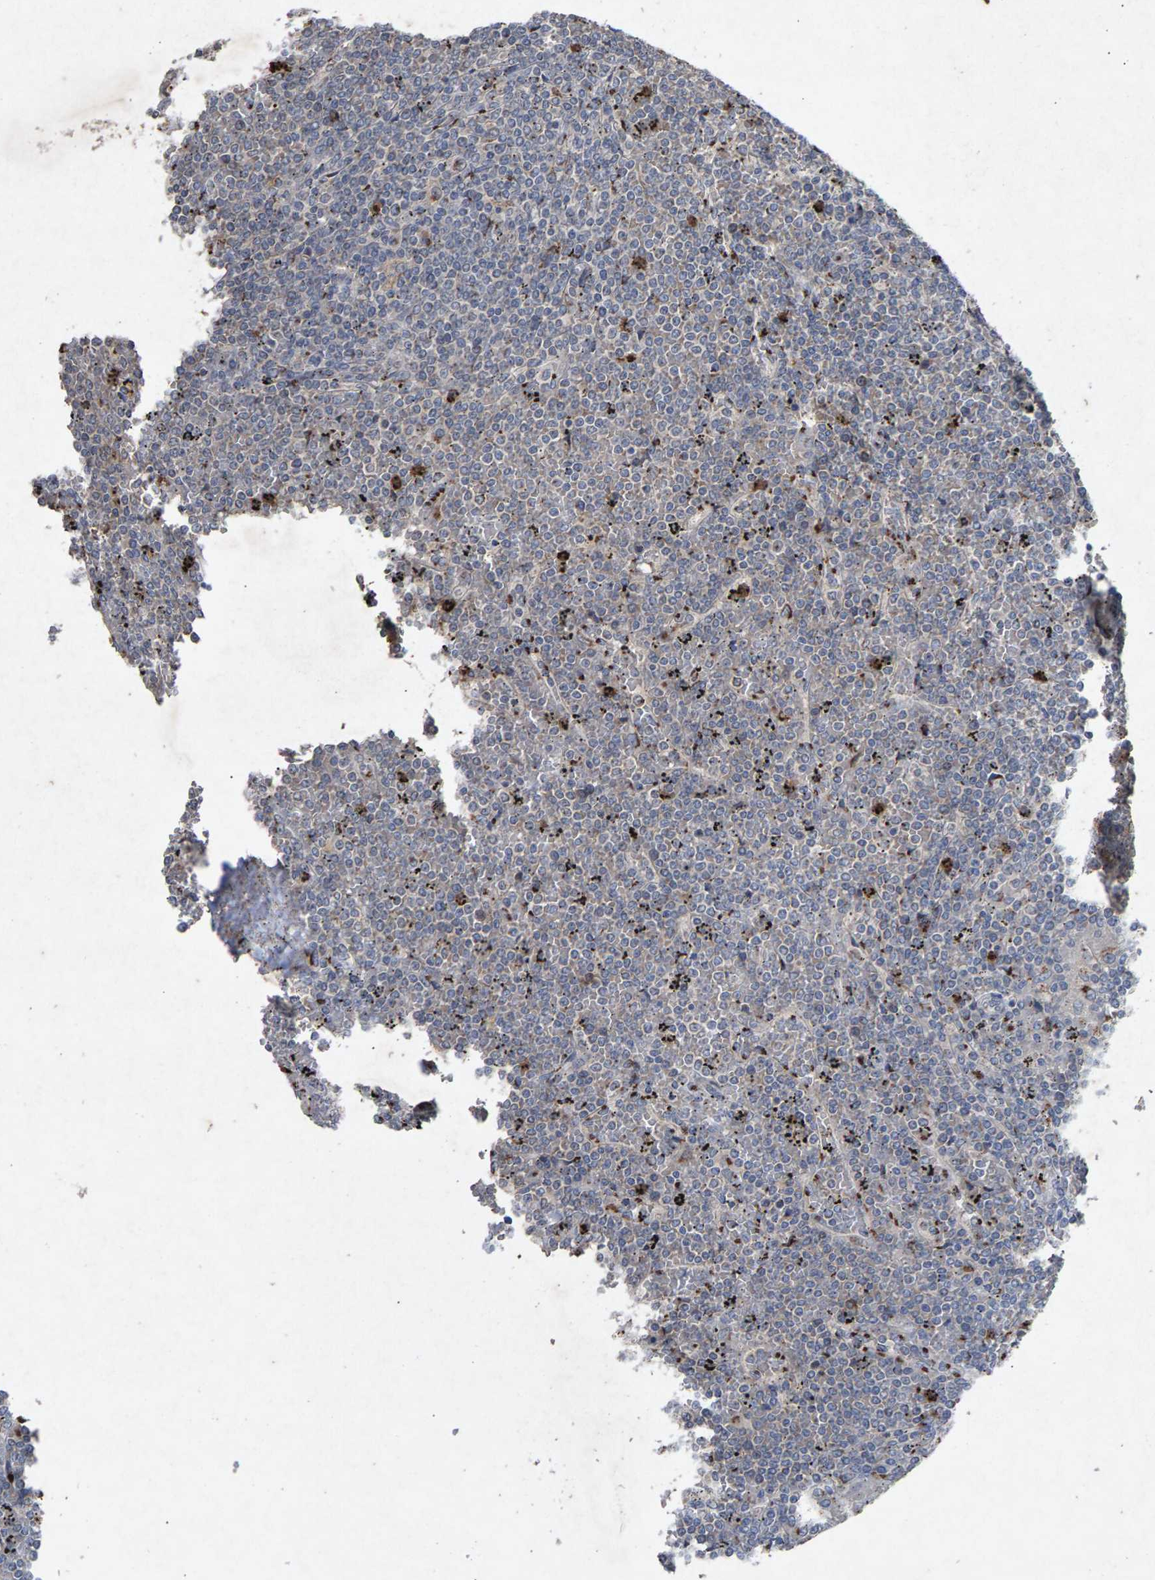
{"staining": {"intensity": "strong", "quantity": "<25%", "location": "cytoplasmic/membranous"}, "tissue": "lymphoma", "cell_type": "Tumor cells", "image_type": "cancer", "snomed": [{"axis": "morphology", "description": "Malignant lymphoma, non-Hodgkin's type, Low grade"}, {"axis": "topography", "description": "Spleen"}], "caption": "Protein staining demonstrates strong cytoplasmic/membranous expression in approximately <25% of tumor cells in malignant lymphoma, non-Hodgkin's type (low-grade).", "gene": "MAN2A1", "patient": {"sex": "female", "age": 19}}